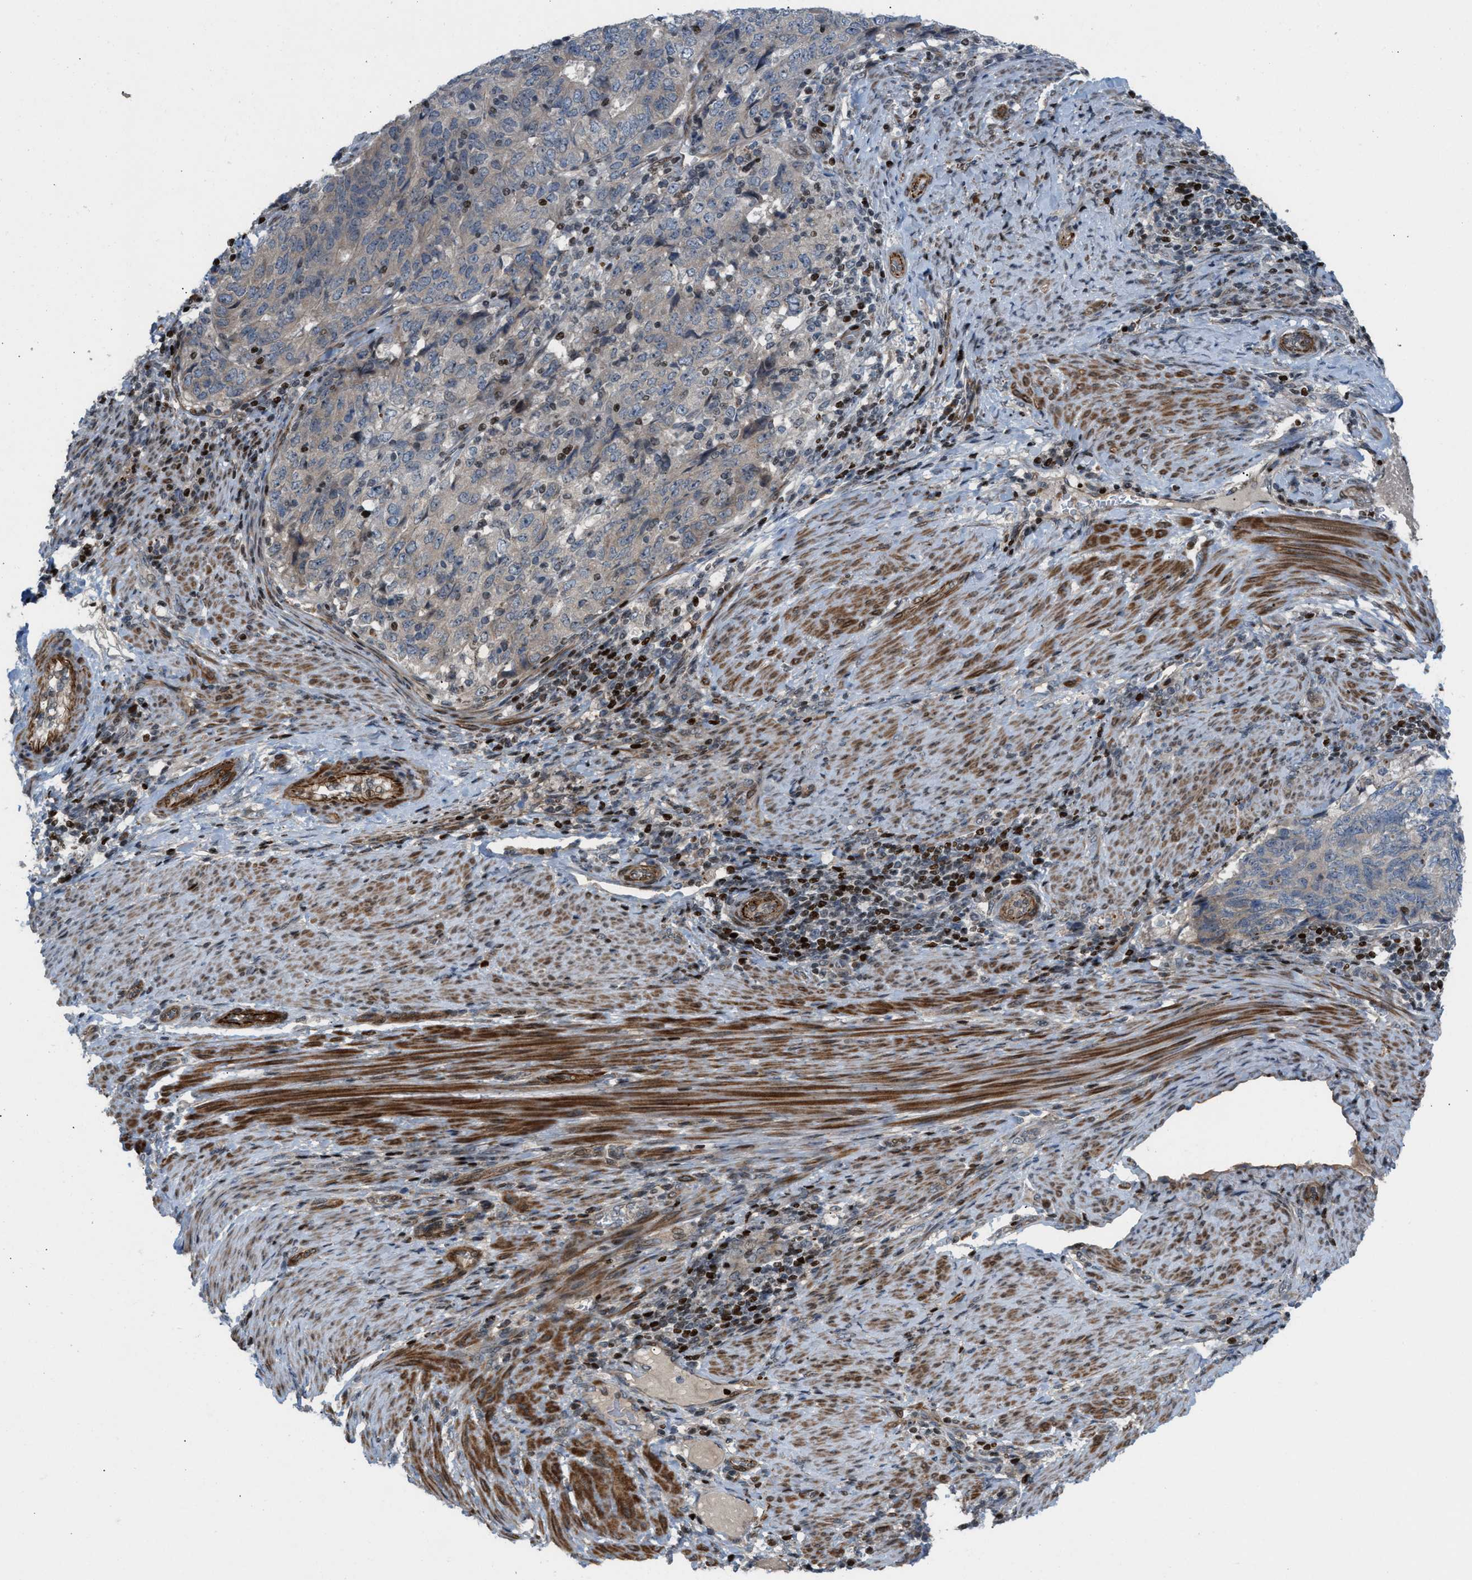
{"staining": {"intensity": "weak", "quantity": "<25%", "location": "cytoplasmic/membranous"}, "tissue": "endometrial cancer", "cell_type": "Tumor cells", "image_type": "cancer", "snomed": [{"axis": "morphology", "description": "Adenocarcinoma, NOS"}, {"axis": "topography", "description": "Endometrium"}], "caption": "Immunohistochemistry of human endometrial cancer demonstrates no positivity in tumor cells.", "gene": "ZNF276", "patient": {"sex": "female", "age": 80}}